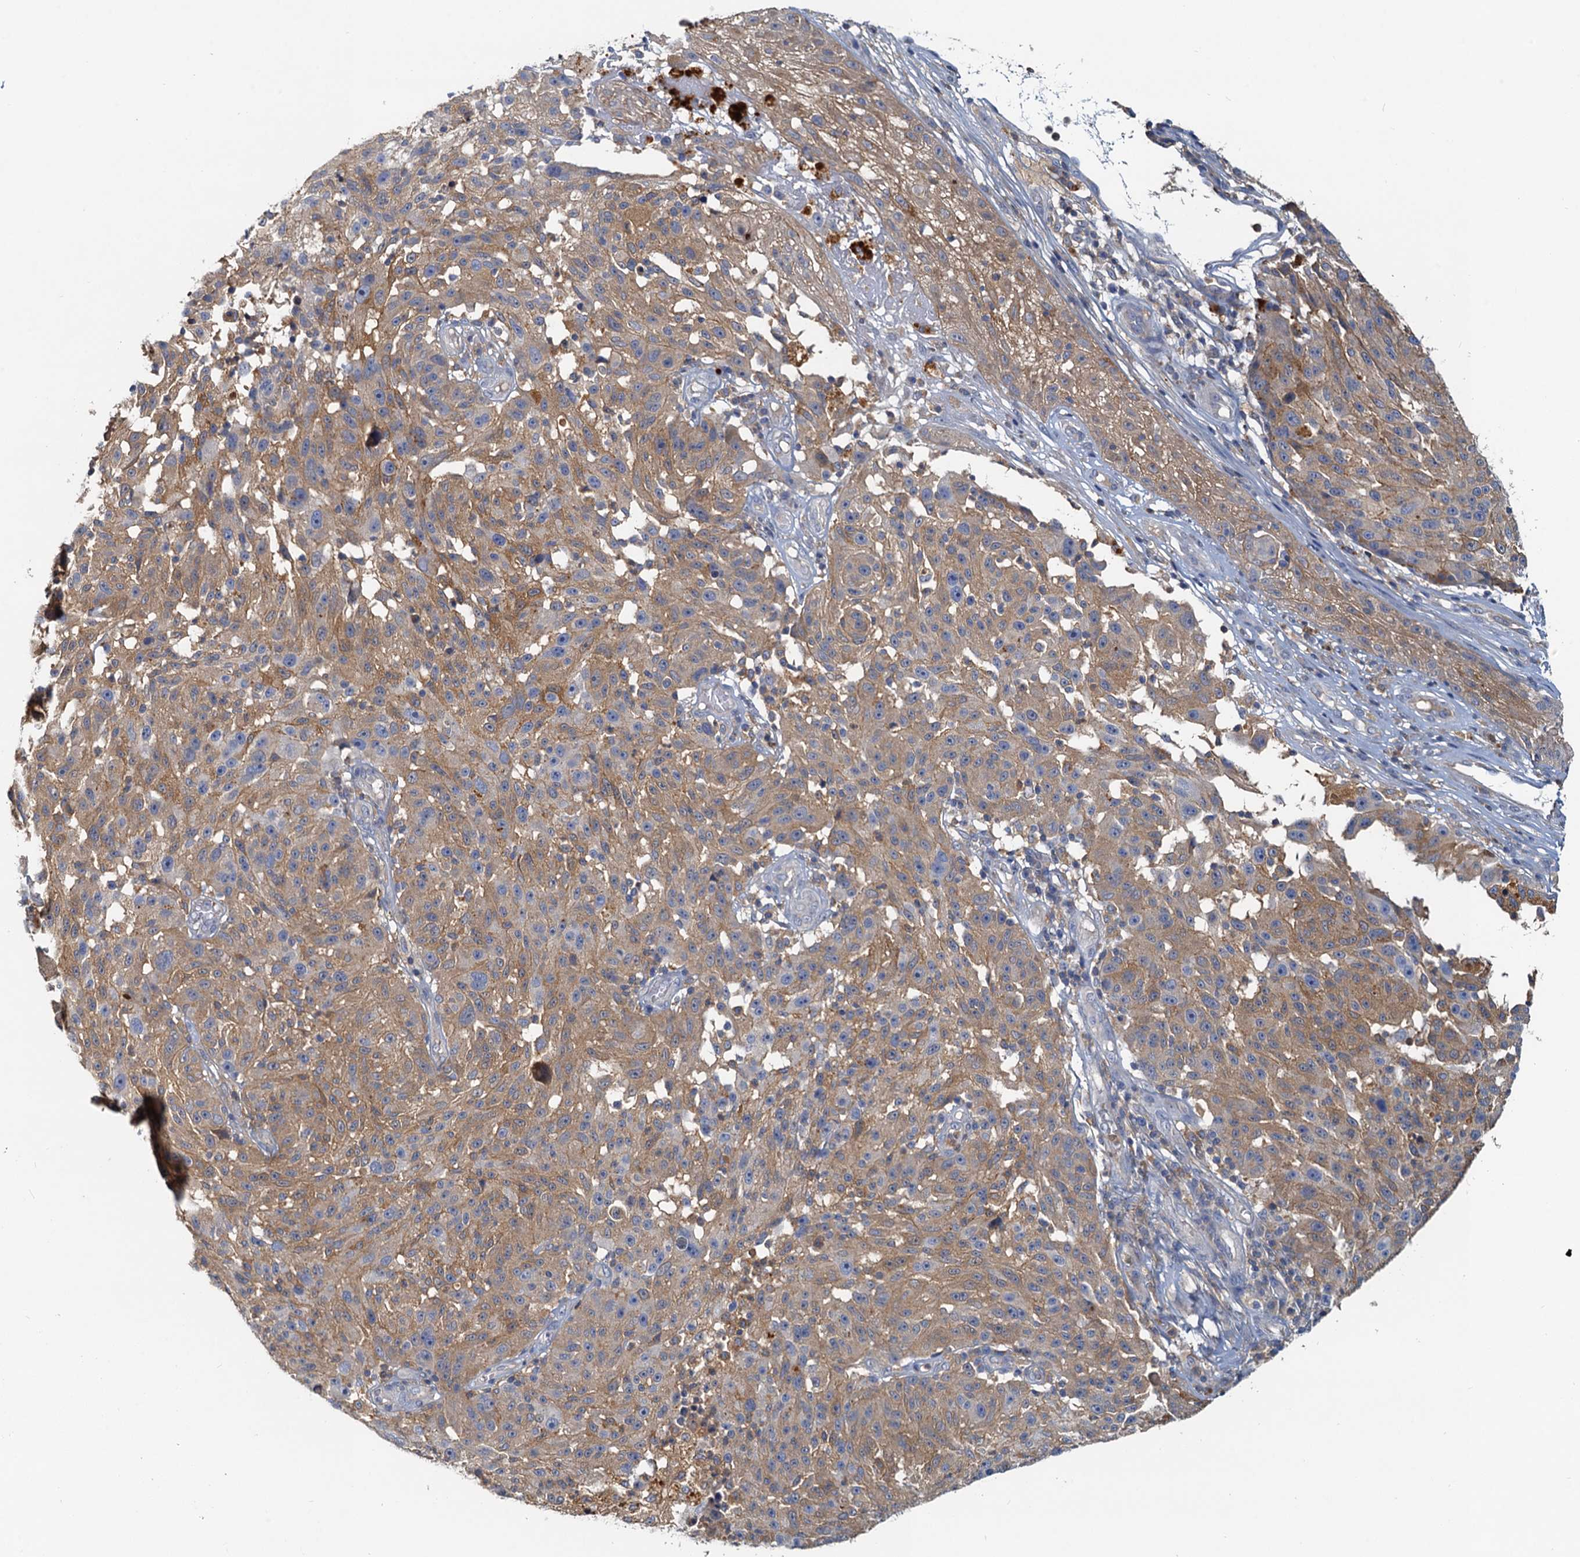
{"staining": {"intensity": "moderate", "quantity": ">75%", "location": "cytoplasmic/membranous"}, "tissue": "melanoma", "cell_type": "Tumor cells", "image_type": "cancer", "snomed": [{"axis": "morphology", "description": "Malignant melanoma, NOS"}, {"axis": "topography", "description": "Skin"}], "caption": "Human malignant melanoma stained with a protein marker shows moderate staining in tumor cells.", "gene": "TOLLIP", "patient": {"sex": "male", "age": 53}}